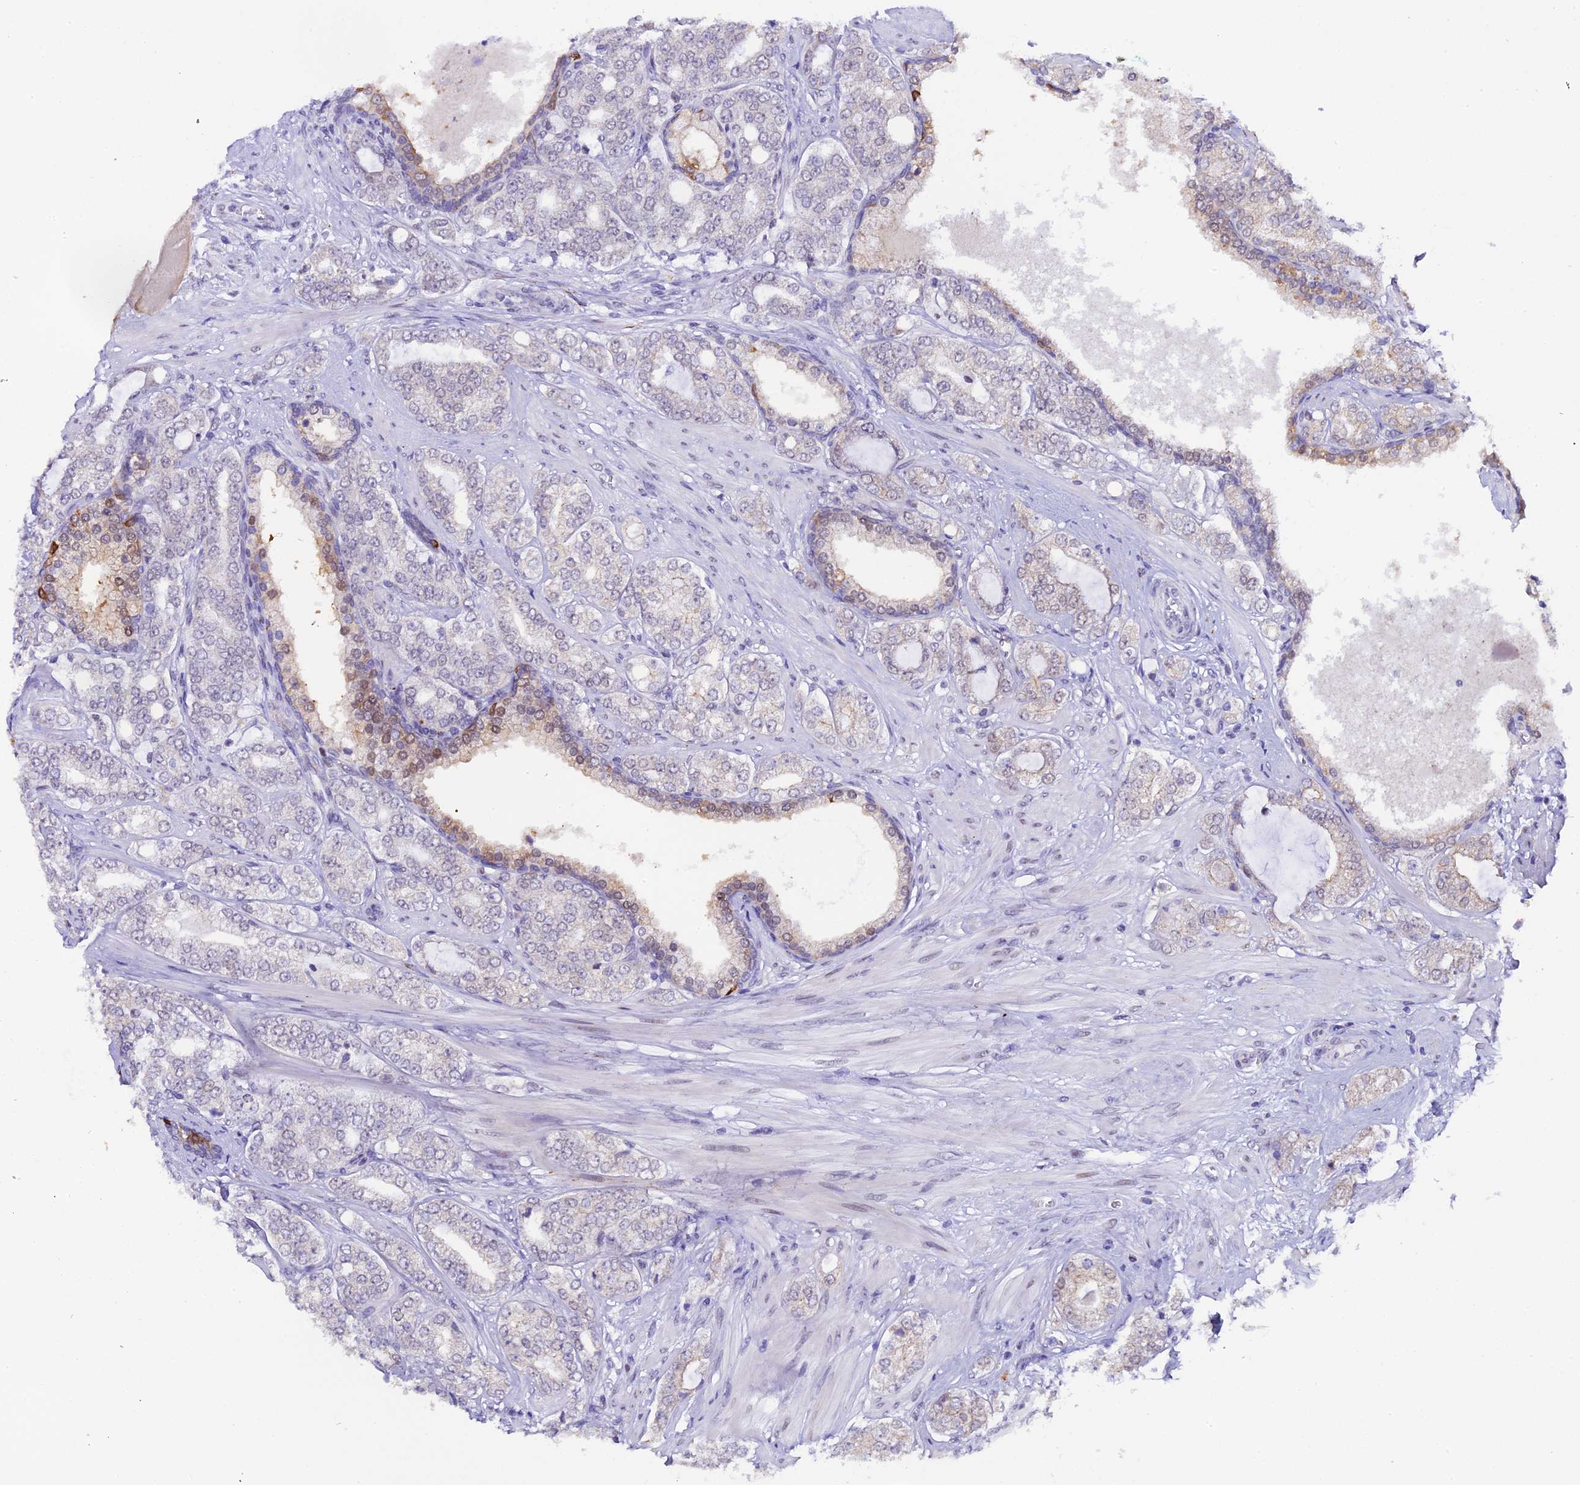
{"staining": {"intensity": "weak", "quantity": "<25%", "location": "nuclear"}, "tissue": "prostate cancer", "cell_type": "Tumor cells", "image_type": "cancer", "snomed": [{"axis": "morphology", "description": "Adenocarcinoma, High grade"}, {"axis": "topography", "description": "Prostate"}], "caption": "An immunohistochemistry micrograph of high-grade adenocarcinoma (prostate) is shown. There is no staining in tumor cells of high-grade adenocarcinoma (prostate).", "gene": "OSGEP", "patient": {"sex": "male", "age": 64}}